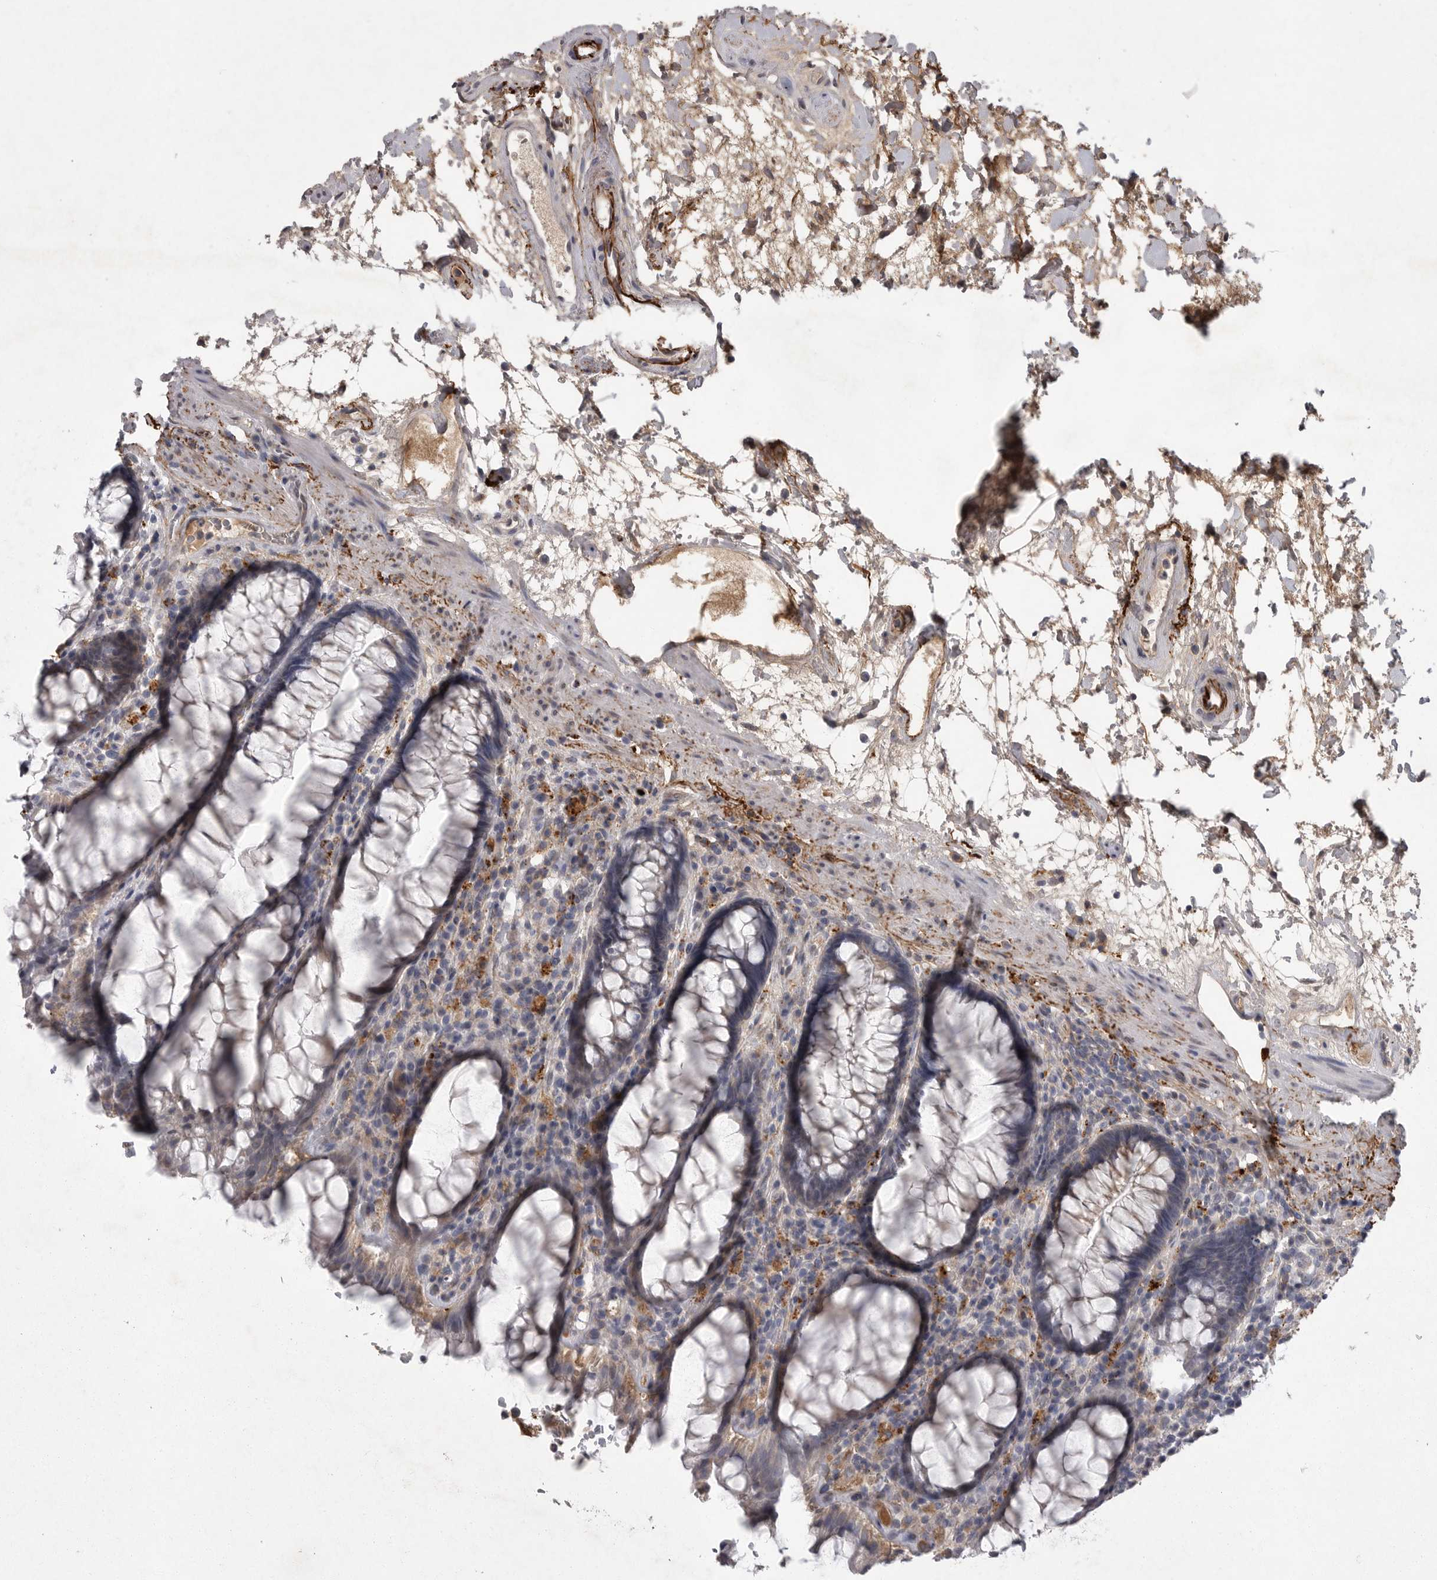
{"staining": {"intensity": "negative", "quantity": "none", "location": "none"}, "tissue": "rectum", "cell_type": "Glandular cells", "image_type": "normal", "snomed": [{"axis": "morphology", "description": "Normal tissue, NOS"}, {"axis": "topography", "description": "Rectum"}], "caption": "A micrograph of rectum stained for a protein displays no brown staining in glandular cells. Nuclei are stained in blue.", "gene": "CRP", "patient": {"sex": "male", "age": 64}}